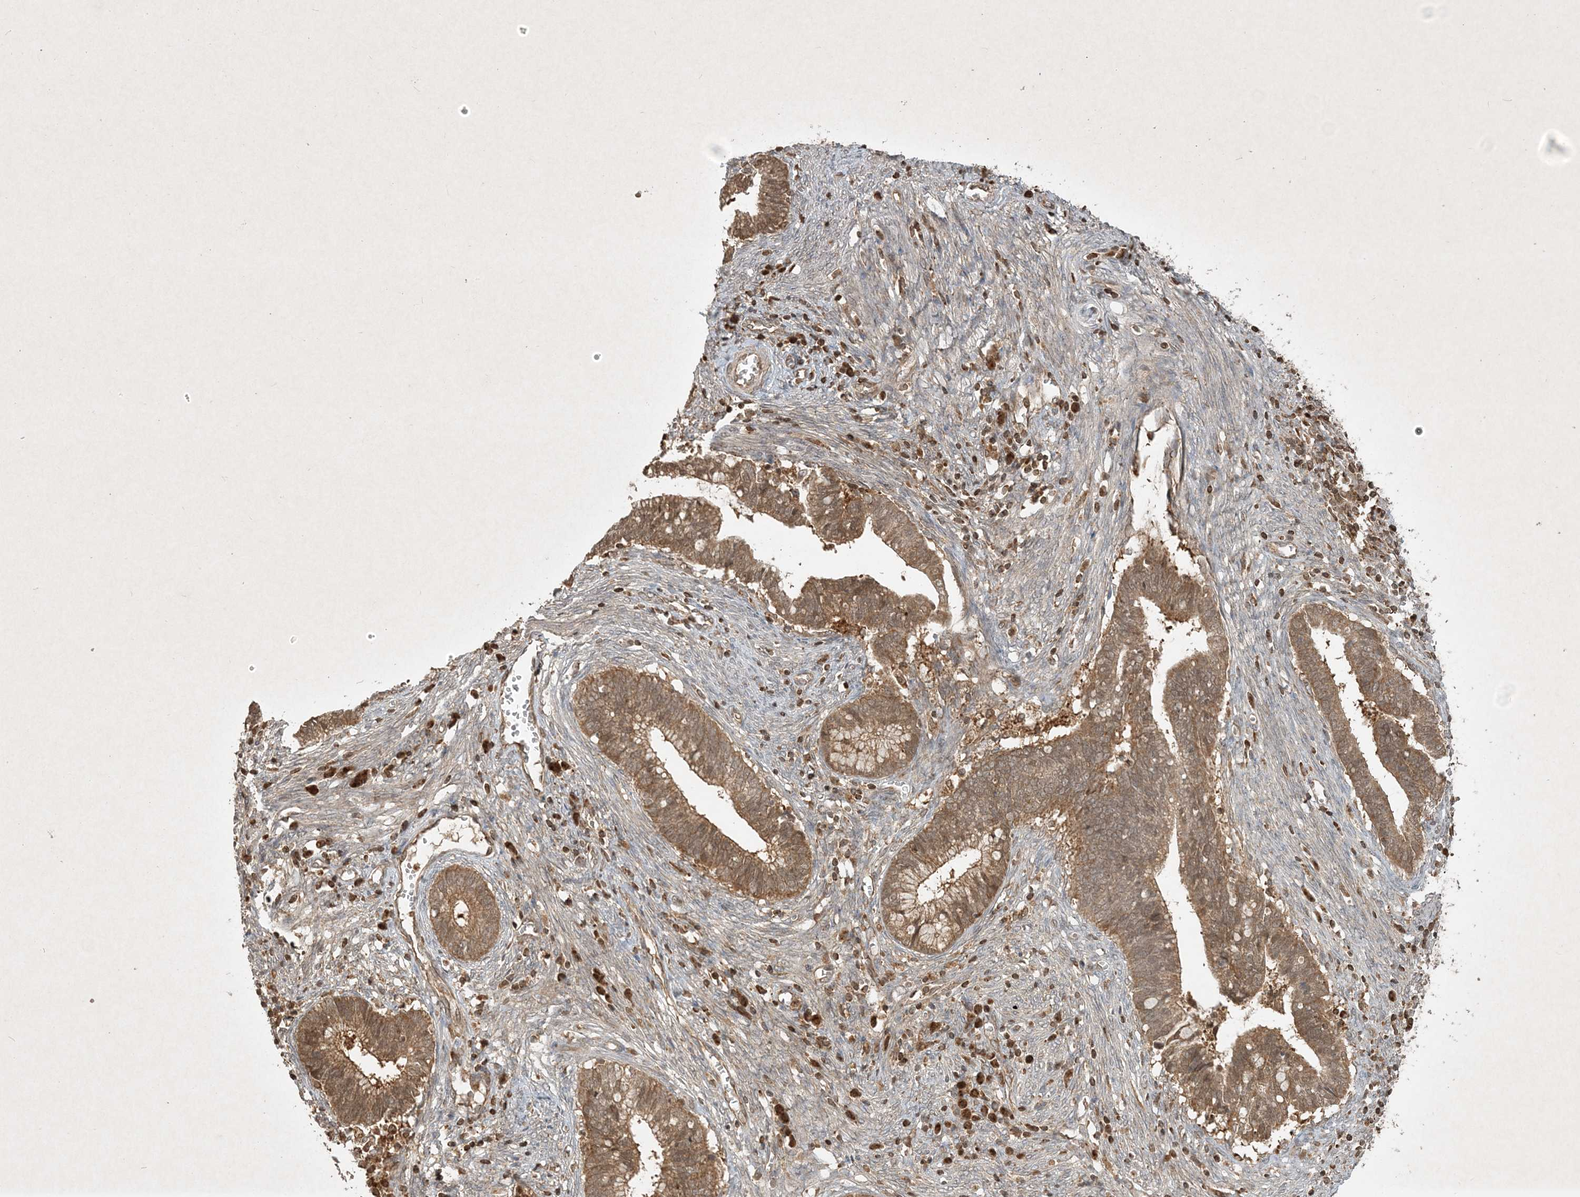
{"staining": {"intensity": "moderate", "quantity": ">75%", "location": "cytoplasmic/membranous"}, "tissue": "cervical cancer", "cell_type": "Tumor cells", "image_type": "cancer", "snomed": [{"axis": "morphology", "description": "Adenocarcinoma, NOS"}, {"axis": "topography", "description": "Cervix"}], "caption": "Human cervical cancer (adenocarcinoma) stained with a protein marker demonstrates moderate staining in tumor cells.", "gene": "PLTP", "patient": {"sex": "female", "age": 44}}